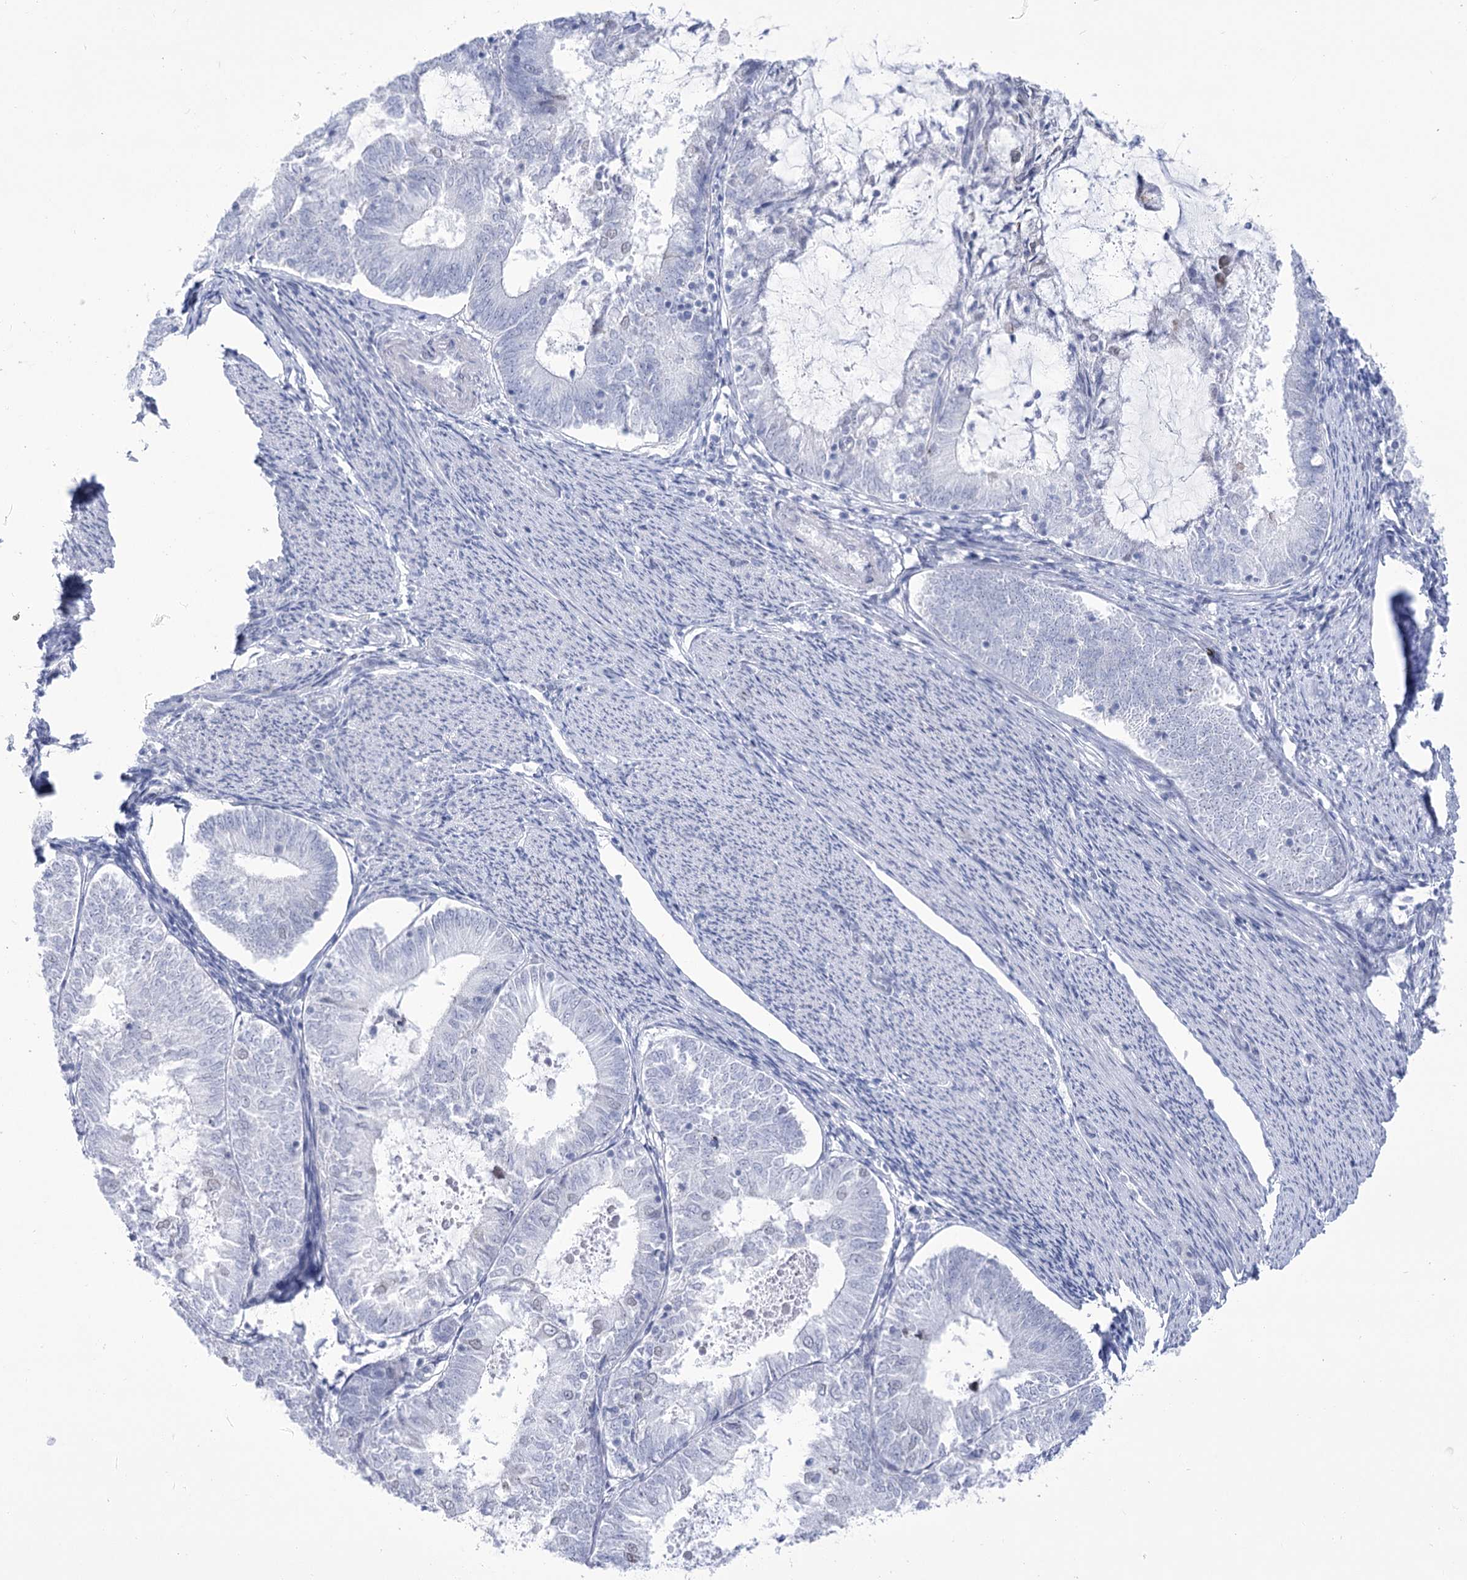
{"staining": {"intensity": "negative", "quantity": "none", "location": "none"}, "tissue": "endometrial cancer", "cell_type": "Tumor cells", "image_type": "cancer", "snomed": [{"axis": "morphology", "description": "Adenocarcinoma, NOS"}, {"axis": "topography", "description": "Endometrium"}], "caption": "DAB (3,3'-diaminobenzidine) immunohistochemical staining of endometrial cancer exhibits no significant positivity in tumor cells.", "gene": "HORMAD1", "patient": {"sex": "female", "age": 57}}